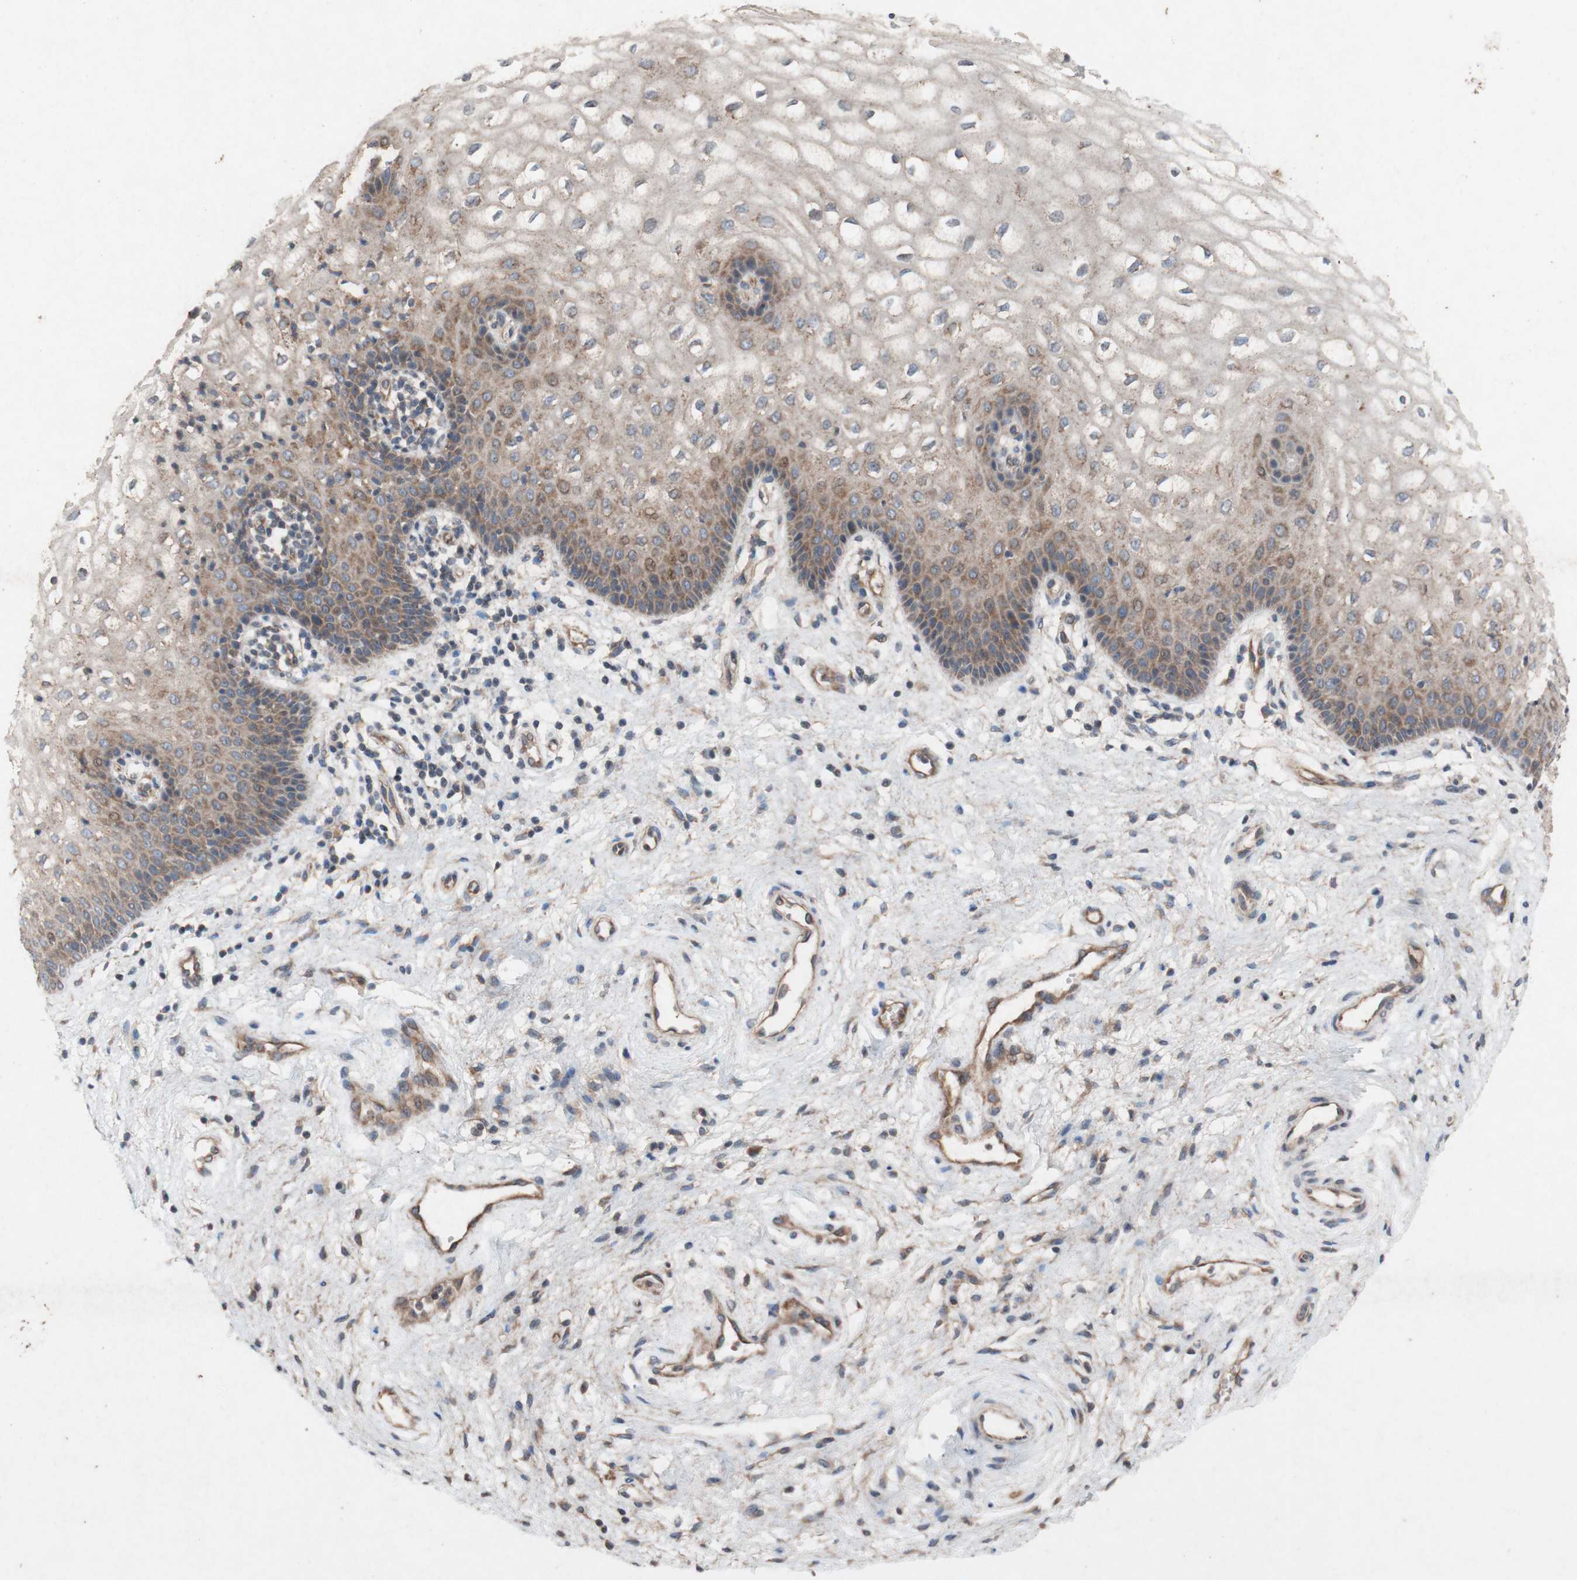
{"staining": {"intensity": "moderate", "quantity": ">75%", "location": "cytoplasmic/membranous"}, "tissue": "vagina", "cell_type": "Squamous epithelial cells", "image_type": "normal", "snomed": [{"axis": "morphology", "description": "Normal tissue, NOS"}, {"axis": "topography", "description": "Vagina"}], "caption": "Moderate cytoplasmic/membranous protein expression is seen in about >75% of squamous epithelial cells in vagina. (Stains: DAB in brown, nuclei in blue, Microscopy: brightfield microscopy at high magnification).", "gene": "TST", "patient": {"sex": "female", "age": 34}}